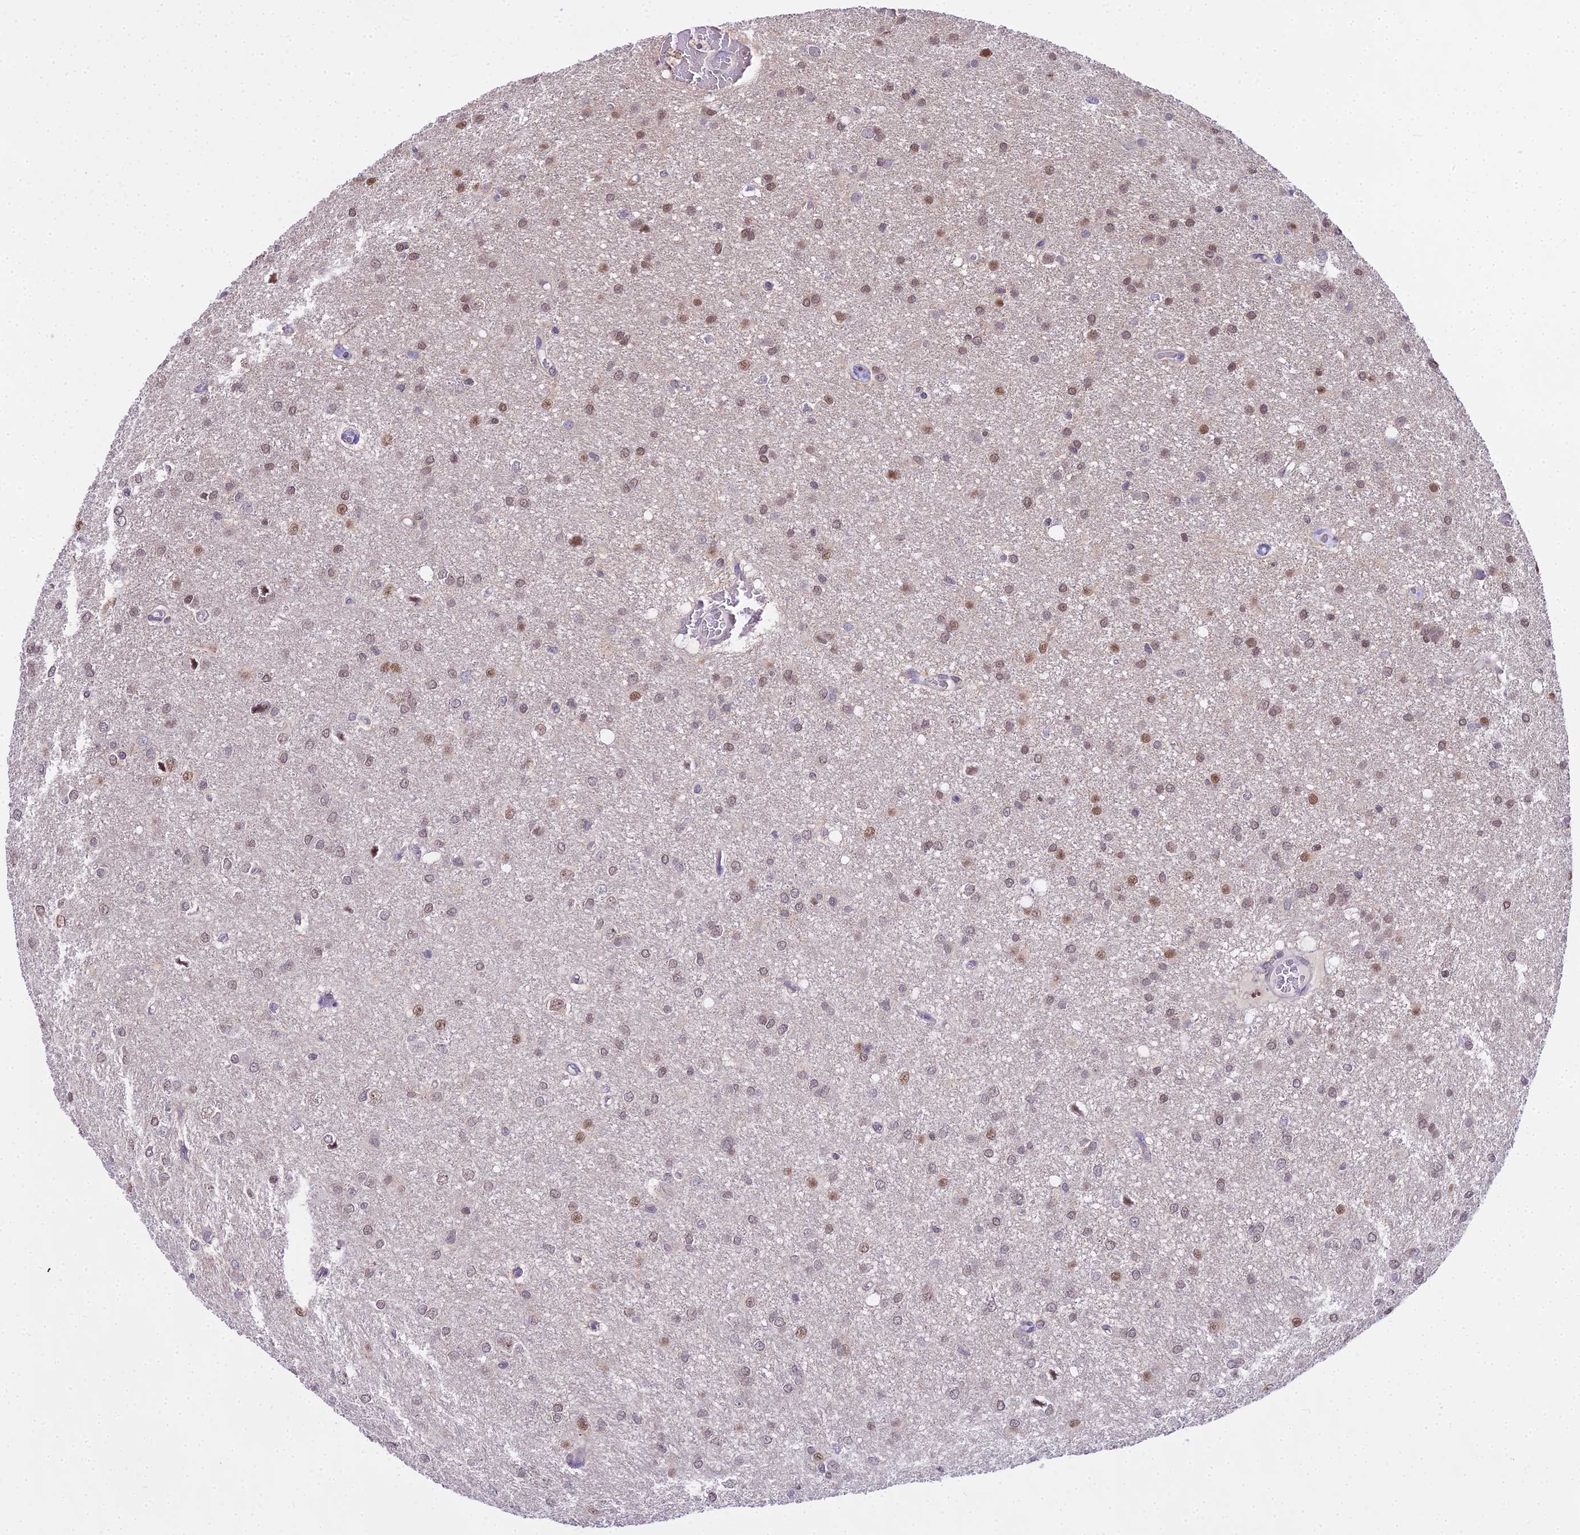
{"staining": {"intensity": "moderate", "quantity": "25%-75%", "location": "nuclear"}, "tissue": "glioma", "cell_type": "Tumor cells", "image_type": "cancer", "snomed": [{"axis": "morphology", "description": "Glioma, malignant, High grade"}, {"axis": "topography", "description": "Brain"}], "caption": "This is an image of immunohistochemistry (IHC) staining of malignant high-grade glioma, which shows moderate staining in the nuclear of tumor cells.", "gene": "MAT2A", "patient": {"sex": "female", "age": 50}}